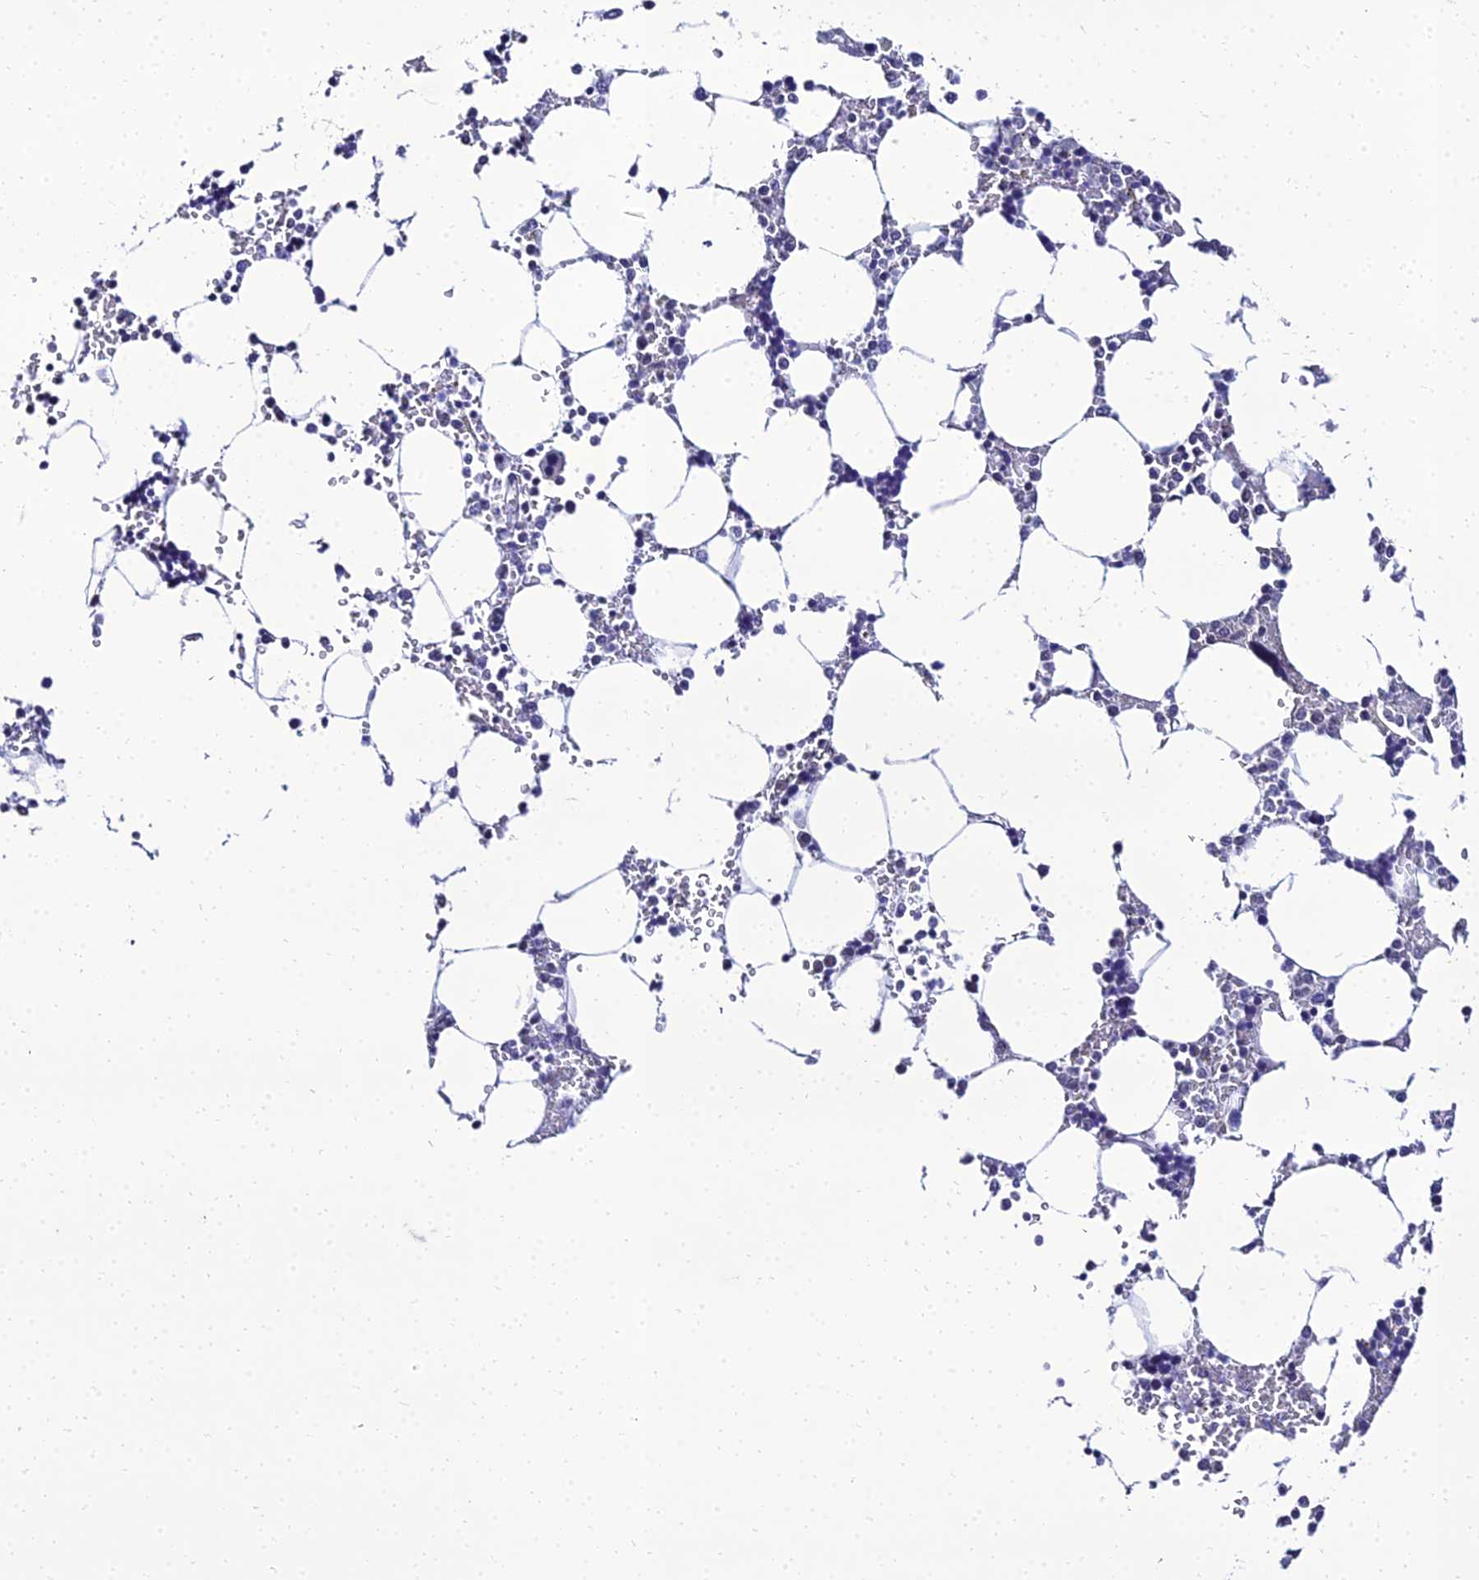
{"staining": {"intensity": "negative", "quantity": "none", "location": "none"}, "tissue": "bone marrow", "cell_type": "Hematopoietic cells", "image_type": "normal", "snomed": [{"axis": "morphology", "description": "Normal tissue, NOS"}, {"axis": "topography", "description": "Bone marrow"}], "caption": "High power microscopy photomicrograph of an immunohistochemistry image of normal bone marrow, revealing no significant positivity in hematopoietic cells. Brightfield microscopy of immunohistochemistry stained with DAB (3,3'-diaminobenzidine) (brown) and hematoxylin (blue), captured at high magnification.", "gene": "PPP4R2", "patient": {"sex": "male", "age": 64}}